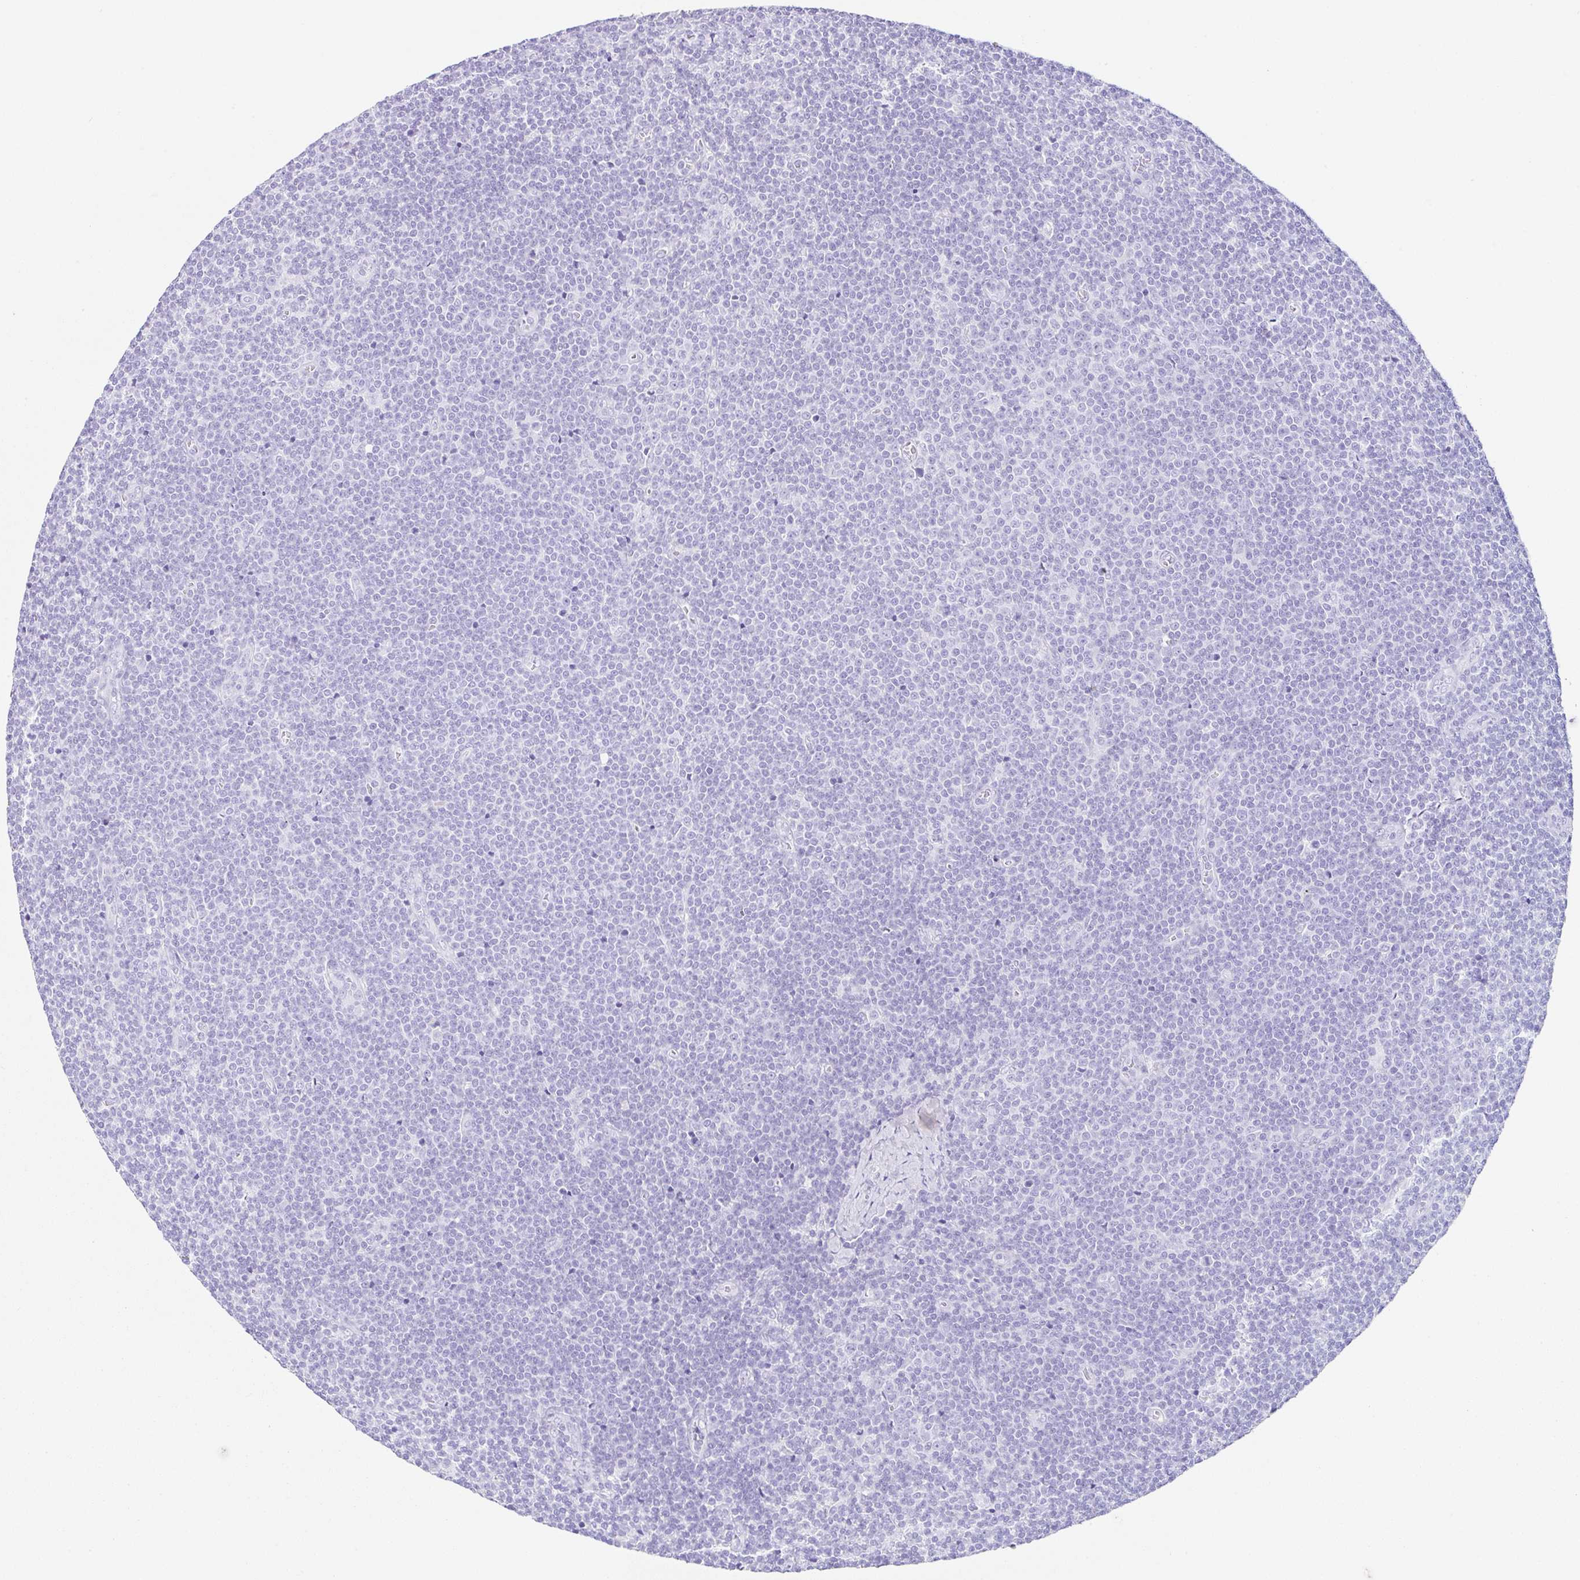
{"staining": {"intensity": "negative", "quantity": "none", "location": "none"}, "tissue": "lymphoma", "cell_type": "Tumor cells", "image_type": "cancer", "snomed": [{"axis": "morphology", "description": "Malignant lymphoma, non-Hodgkin's type, Low grade"}, {"axis": "topography", "description": "Lymph node"}], "caption": "The immunohistochemistry (IHC) photomicrograph has no significant positivity in tumor cells of malignant lymphoma, non-Hodgkin's type (low-grade) tissue. The staining is performed using DAB (3,3'-diaminobenzidine) brown chromogen with nuclei counter-stained in using hematoxylin.", "gene": "CLDND2", "patient": {"sex": "male", "age": 48}}